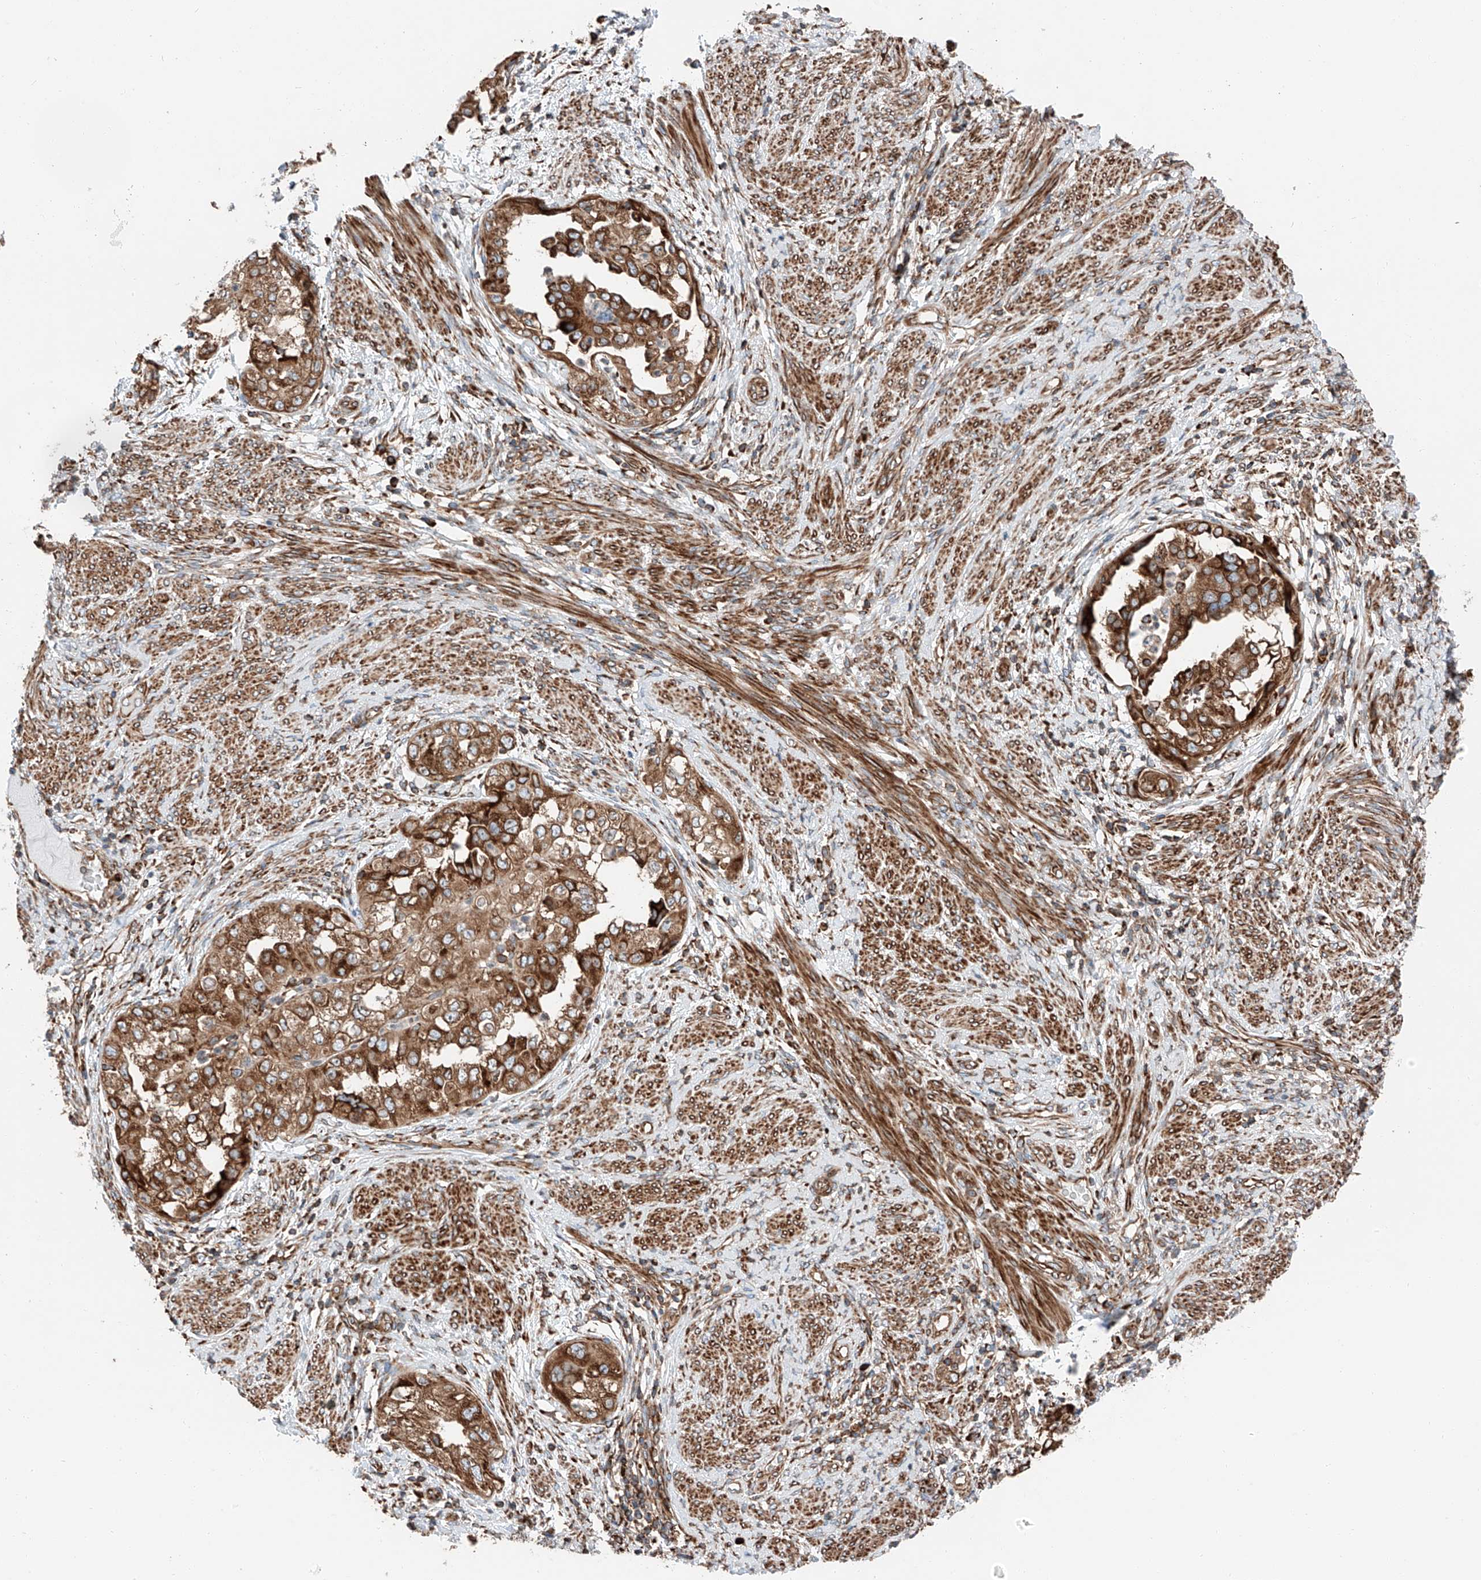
{"staining": {"intensity": "strong", "quantity": ">75%", "location": "cytoplasmic/membranous"}, "tissue": "endometrial cancer", "cell_type": "Tumor cells", "image_type": "cancer", "snomed": [{"axis": "morphology", "description": "Adenocarcinoma, NOS"}, {"axis": "topography", "description": "Endometrium"}], "caption": "Adenocarcinoma (endometrial) stained with a protein marker reveals strong staining in tumor cells.", "gene": "ZC3H15", "patient": {"sex": "female", "age": 85}}